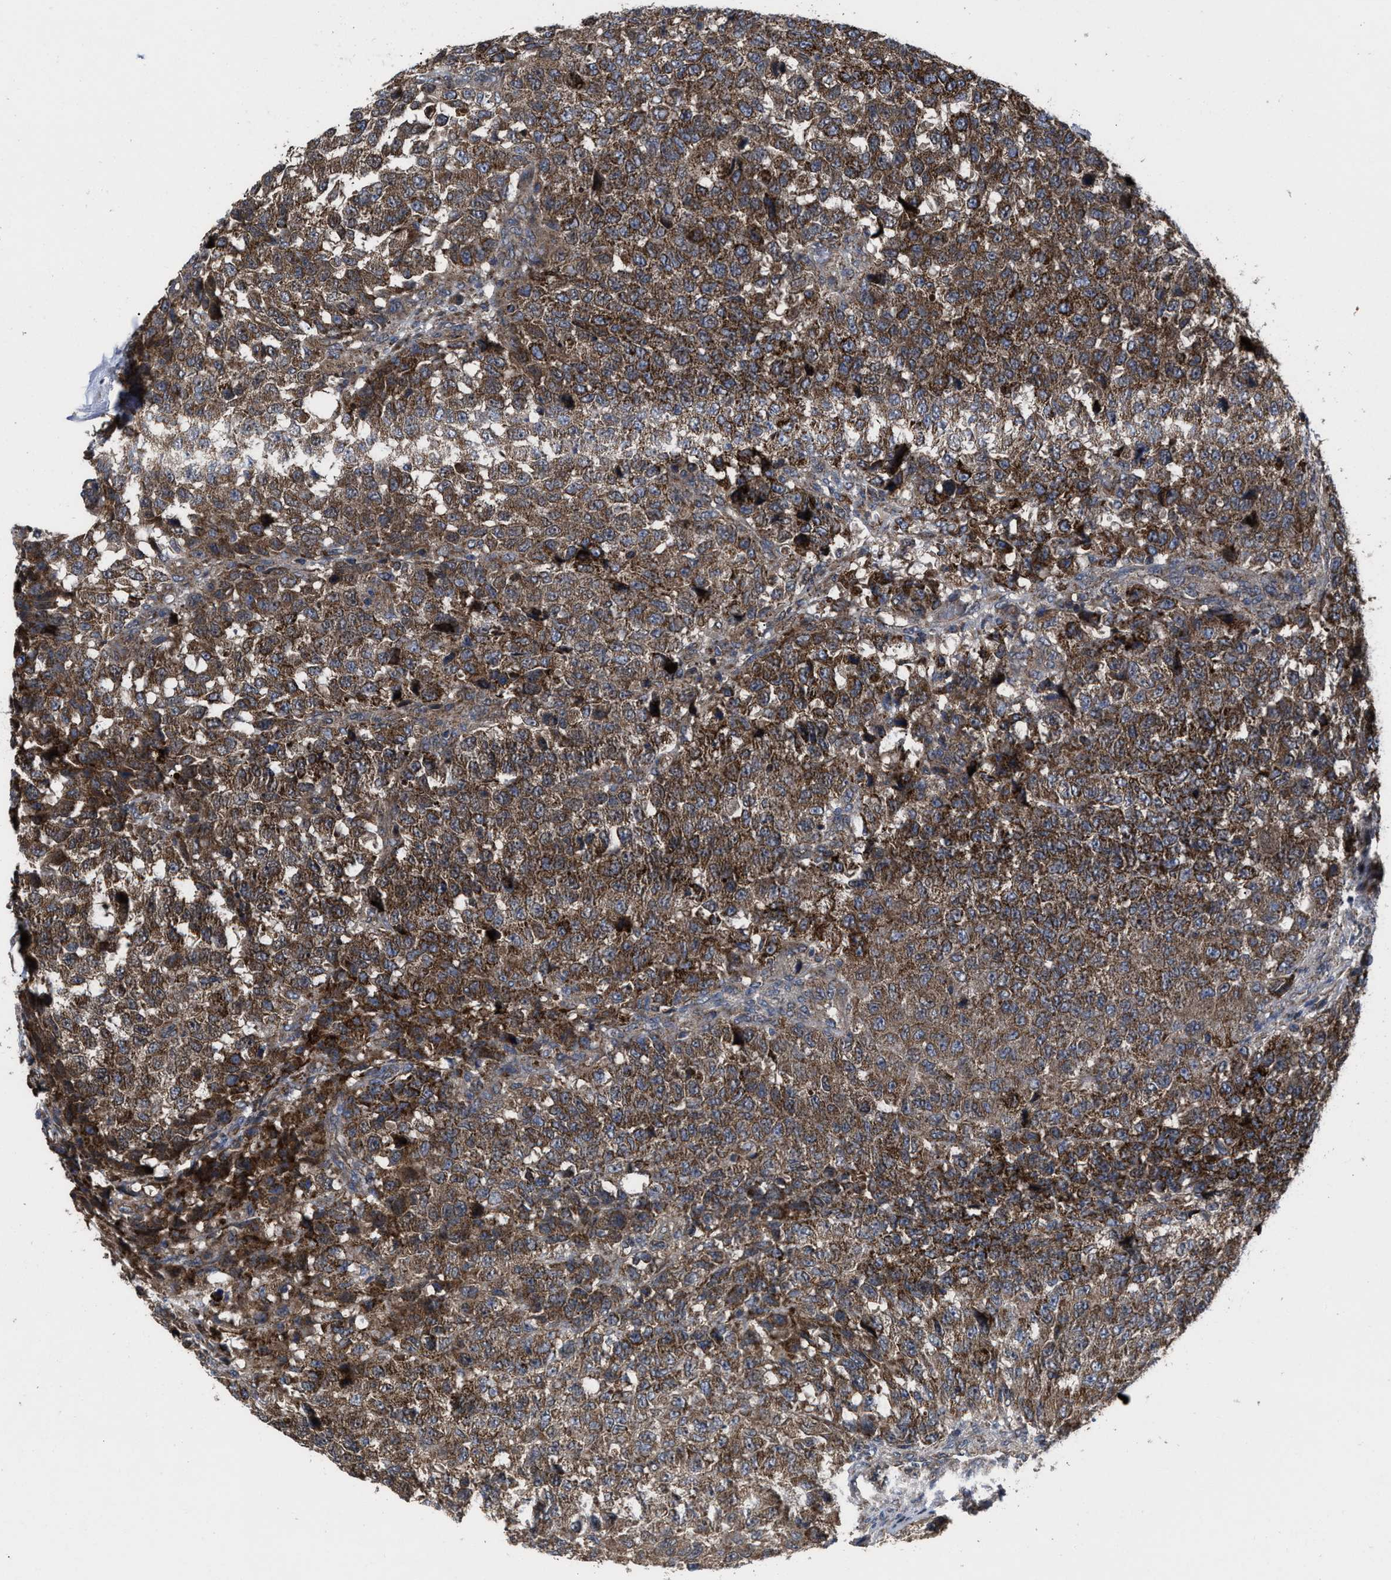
{"staining": {"intensity": "moderate", "quantity": ">75%", "location": "cytoplasmic/membranous"}, "tissue": "testis cancer", "cell_type": "Tumor cells", "image_type": "cancer", "snomed": [{"axis": "morphology", "description": "Seminoma, NOS"}, {"axis": "topography", "description": "Testis"}], "caption": "Protein staining of testis cancer tissue shows moderate cytoplasmic/membranous expression in approximately >75% of tumor cells.", "gene": "PASK", "patient": {"sex": "male", "age": 59}}